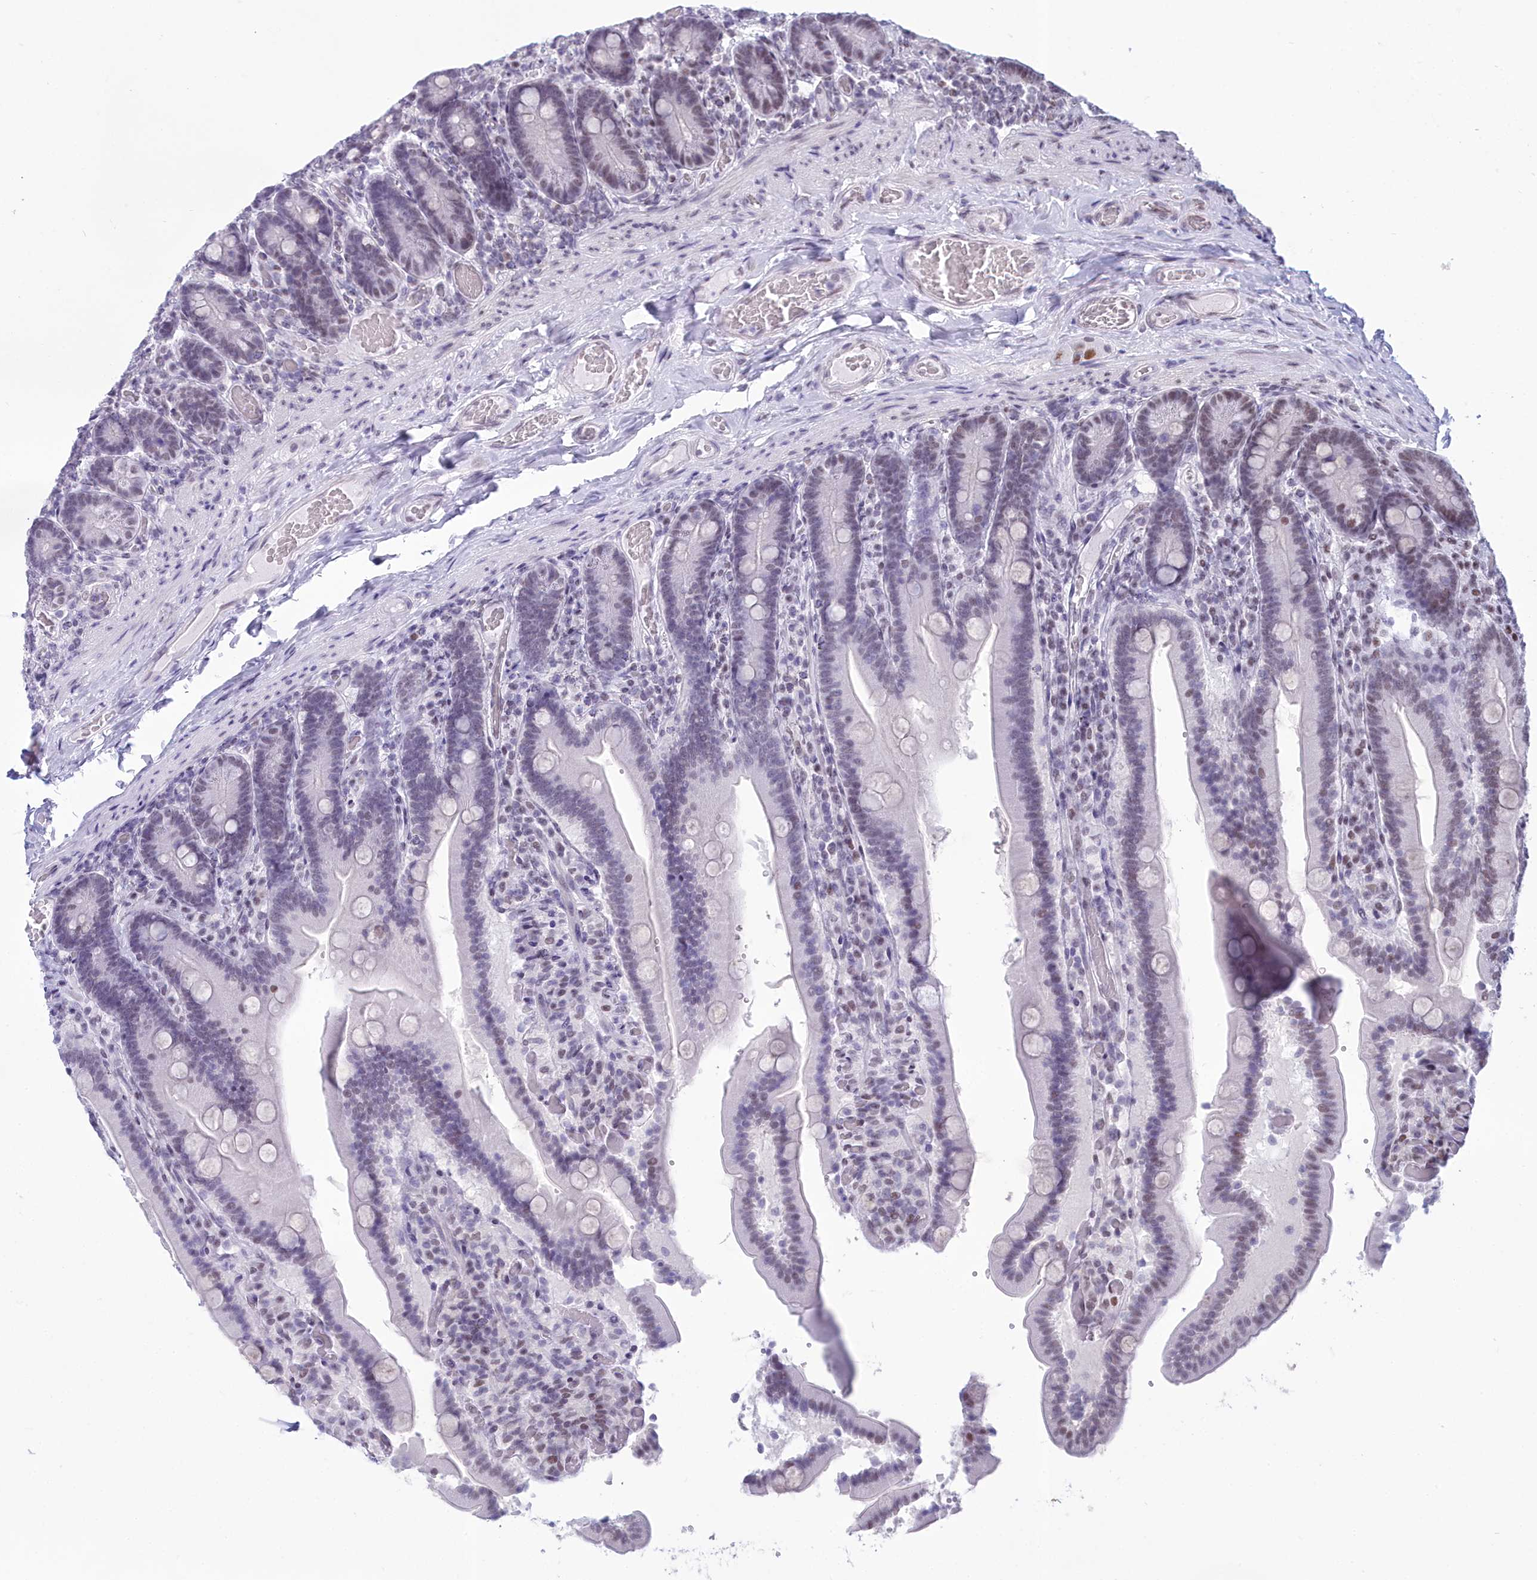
{"staining": {"intensity": "weak", "quantity": "25%-75%", "location": "nuclear"}, "tissue": "duodenum", "cell_type": "Glandular cells", "image_type": "normal", "snomed": [{"axis": "morphology", "description": "Normal tissue, NOS"}, {"axis": "topography", "description": "Duodenum"}], "caption": "Immunohistochemistry staining of unremarkable duodenum, which demonstrates low levels of weak nuclear staining in about 25%-75% of glandular cells indicating weak nuclear protein staining. The staining was performed using DAB (brown) for protein detection and nuclei were counterstained in hematoxylin (blue).", "gene": "CDC26", "patient": {"sex": "female", "age": 62}}